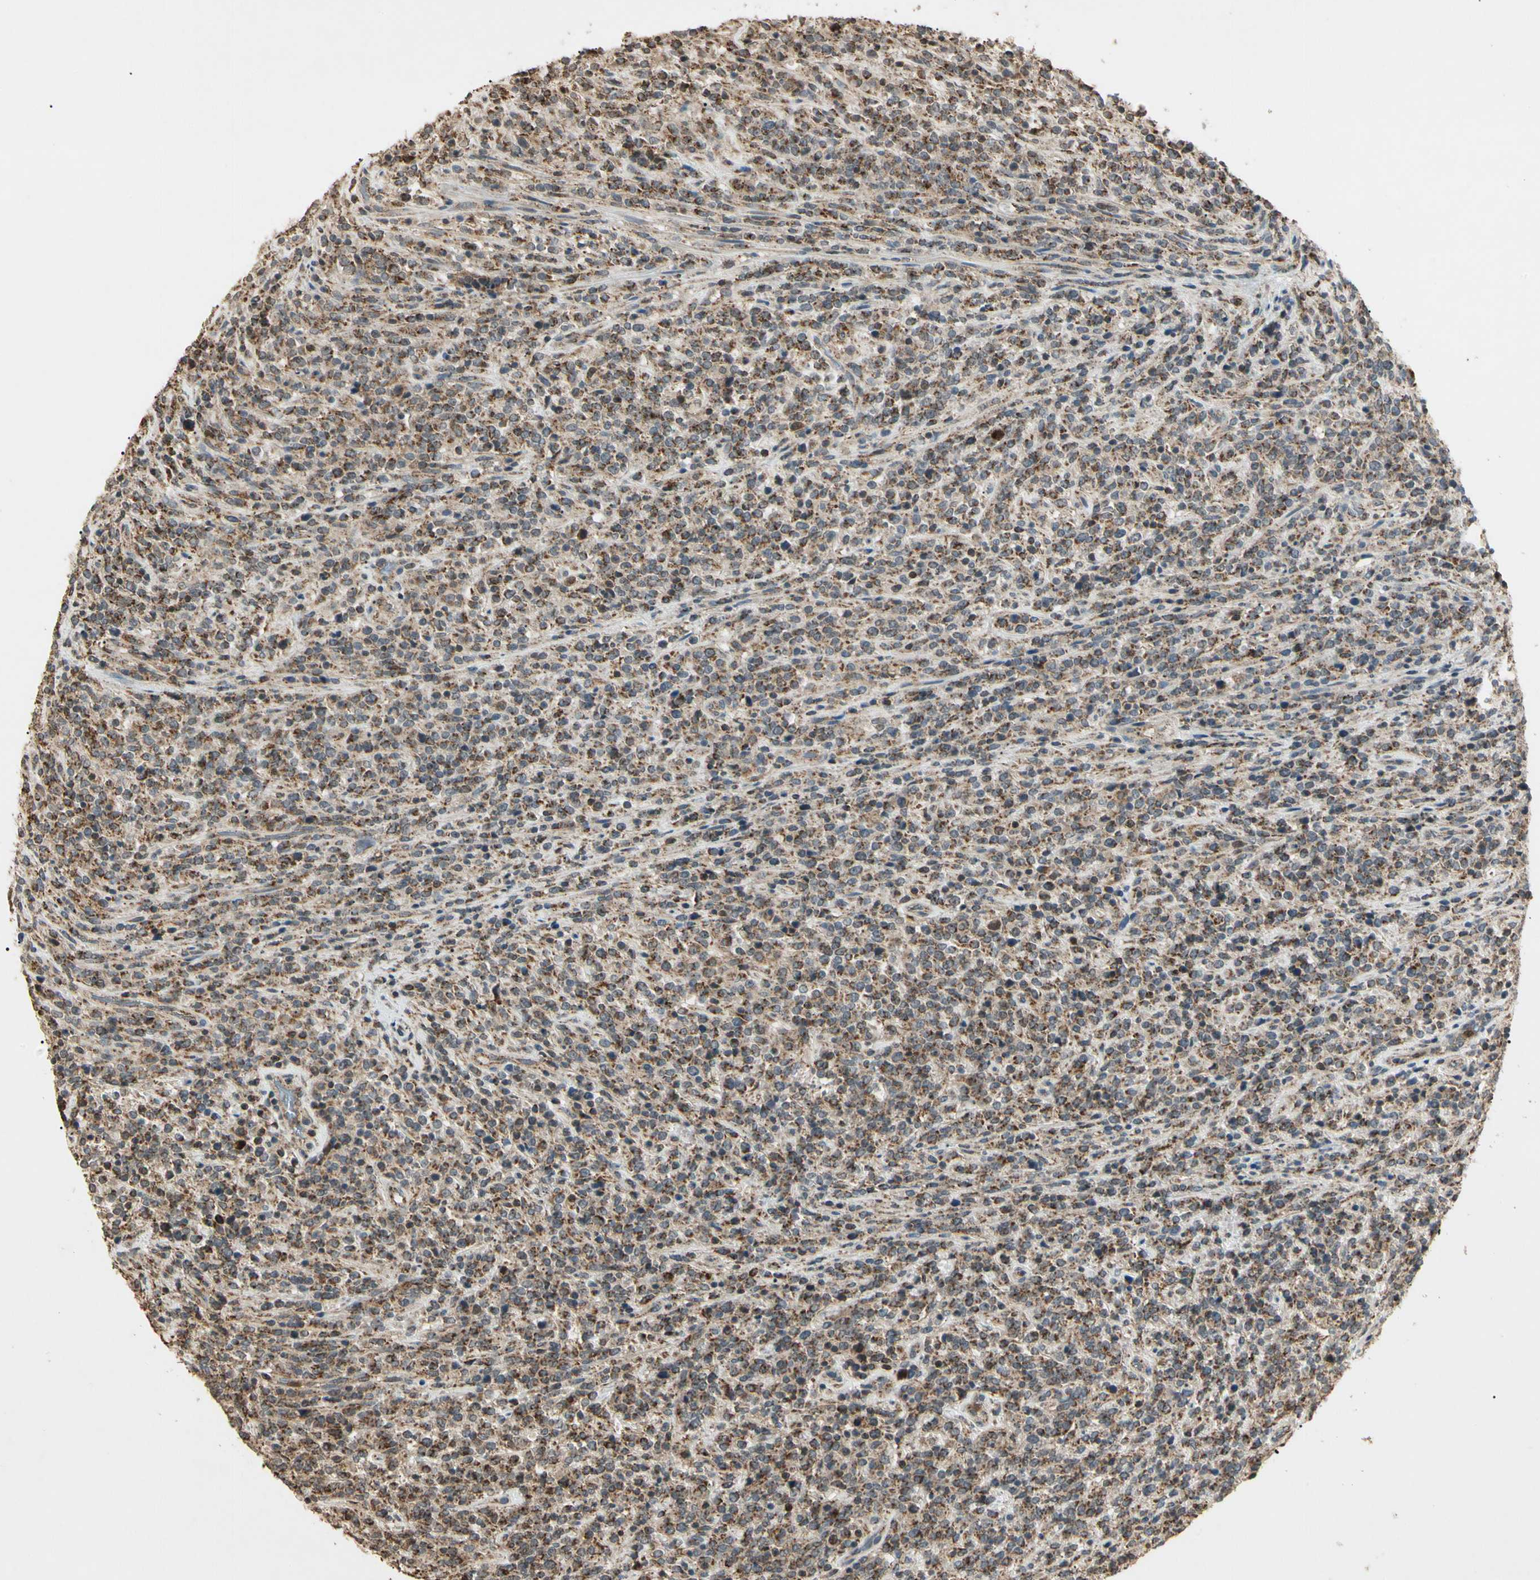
{"staining": {"intensity": "weak", "quantity": ">75%", "location": "cytoplasmic/membranous"}, "tissue": "lymphoma", "cell_type": "Tumor cells", "image_type": "cancer", "snomed": [{"axis": "morphology", "description": "Malignant lymphoma, non-Hodgkin's type, High grade"}, {"axis": "topography", "description": "Soft tissue"}], "caption": "A micrograph of human lymphoma stained for a protein reveals weak cytoplasmic/membranous brown staining in tumor cells.", "gene": "PRDX5", "patient": {"sex": "male", "age": 18}}